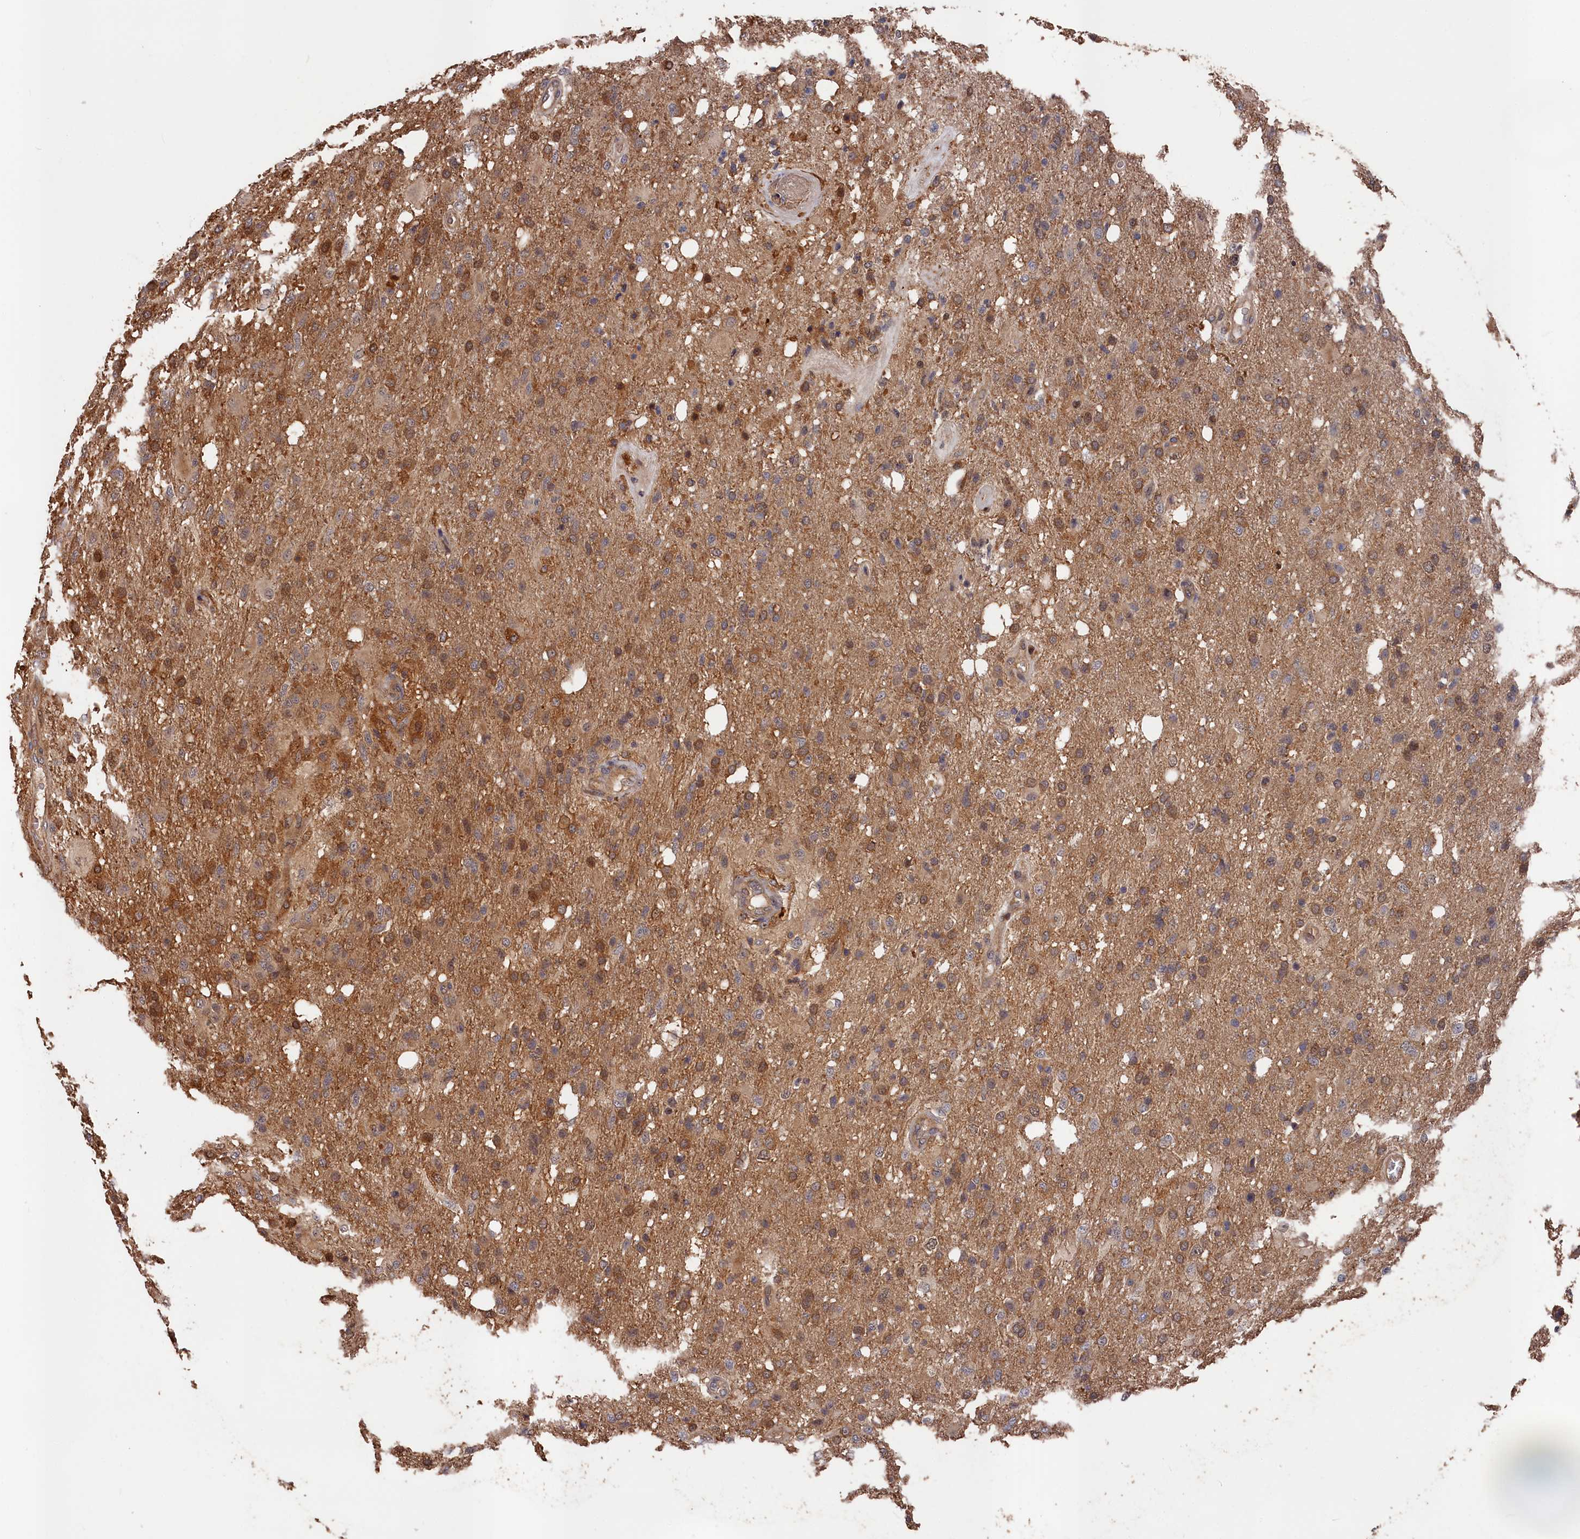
{"staining": {"intensity": "moderate", "quantity": "<25%", "location": "cytoplasmic/membranous,nuclear"}, "tissue": "glioma", "cell_type": "Tumor cells", "image_type": "cancer", "snomed": [{"axis": "morphology", "description": "Glioma, malignant, High grade"}, {"axis": "topography", "description": "Brain"}], "caption": "Human malignant glioma (high-grade) stained with a protein marker reveals moderate staining in tumor cells.", "gene": "RMI2", "patient": {"sex": "female", "age": 74}}